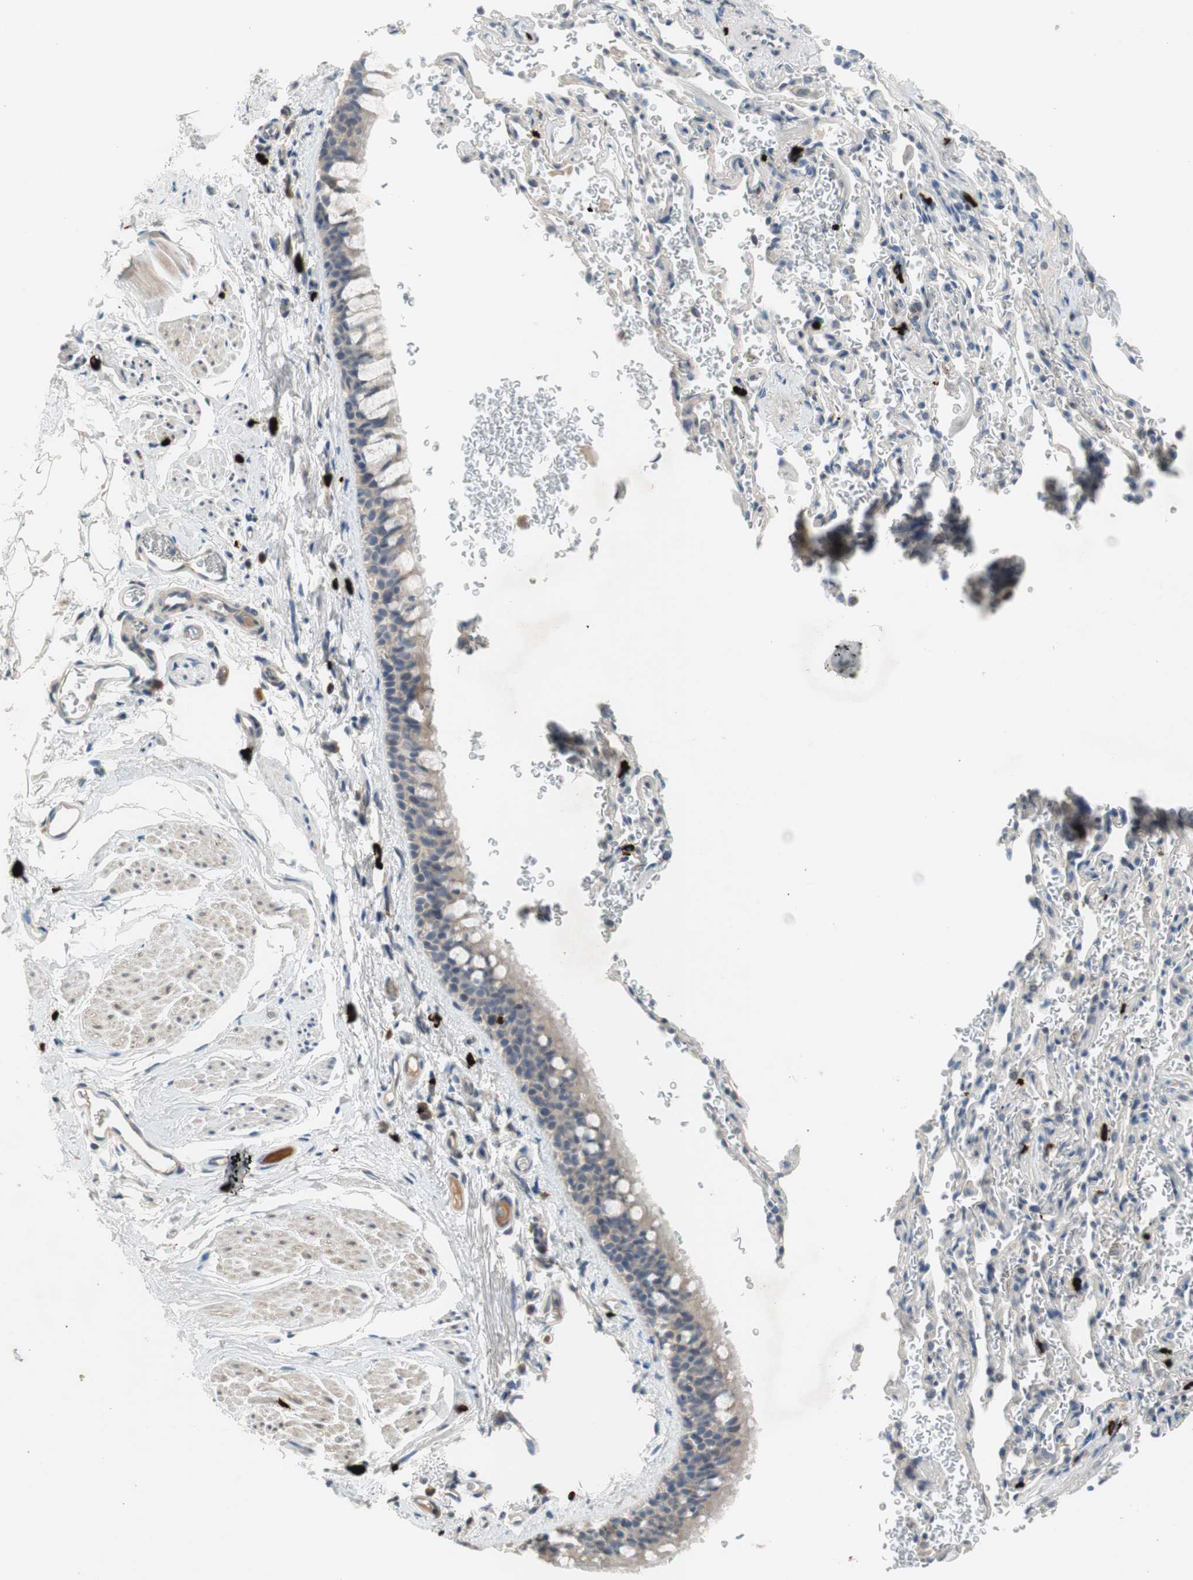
{"staining": {"intensity": "weak", "quantity": ">75%", "location": "cytoplasmic/membranous"}, "tissue": "bronchus", "cell_type": "Respiratory epithelial cells", "image_type": "normal", "snomed": [{"axis": "morphology", "description": "Normal tissue, NOS"}, {"axis": "morphology", "description": "Malignant melanoma, Metastatic site"}, {"axis": "topography", "description": "Bronchus"}, {"axis": "topography", "description": "Lung"}], "caption": "Weak cytoplasmic/membranous protein positivity is appreciated in approximately >75% of respiratory epithelial cells in bronchus. Immunohistochemistry (ihc) stains the protein of interest in brown and the nuclei are stained blue.", "gene": "COL12A1", "patient": {"sex": "male", "age": 64}}